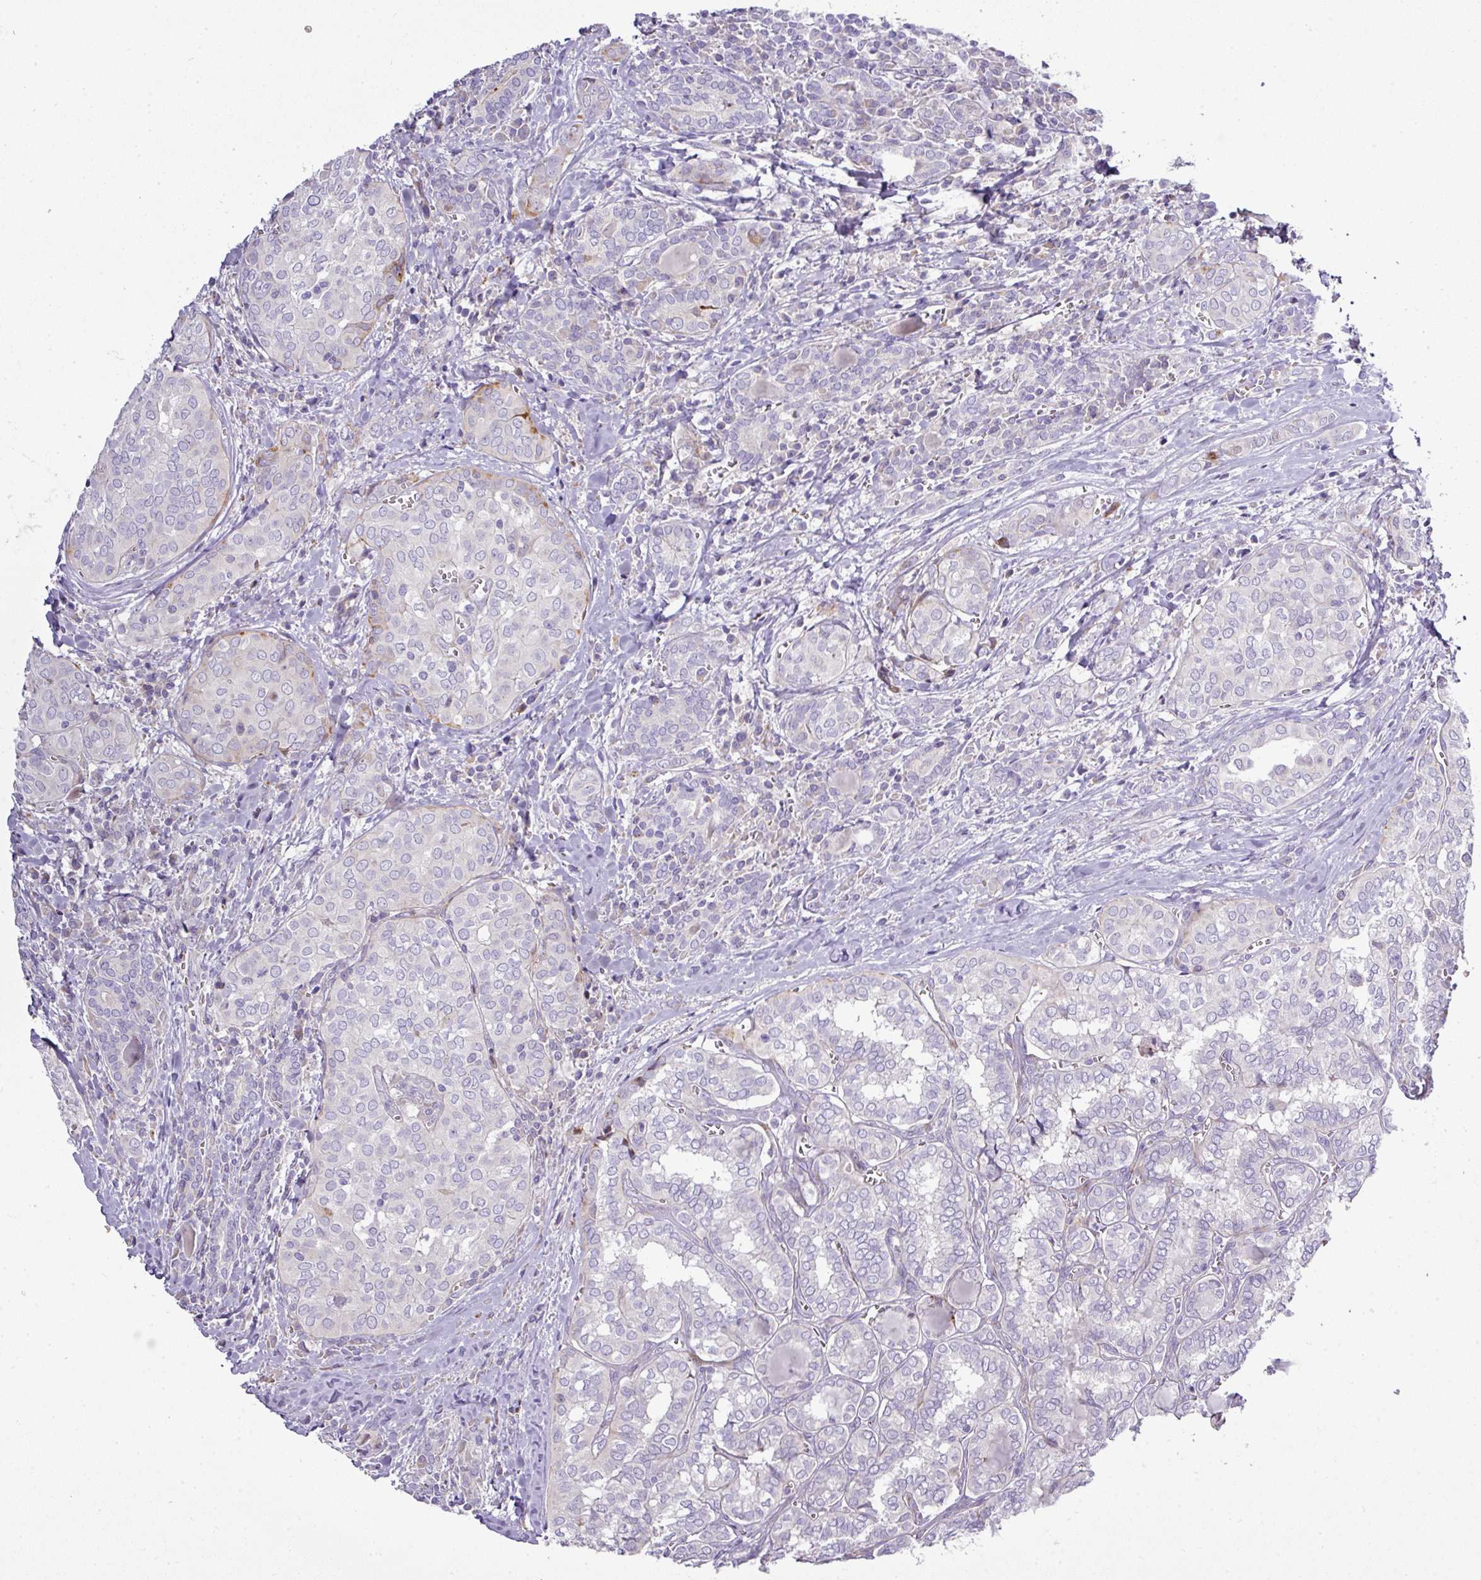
{"staining": {"intensity": "negative", "quantity": "none", "location": "none"}, "tissue": "thyroid cancer", "cell_type": "Tumor cells", "image_type": "cancer", "snomed": [{"axis": "morphology", "description": "Papillary adenocarcinoma, NOS"}, {"axis": "topography", "description": "Thyroid gland"}], "caption": "There is no significant expression in tumor cells of thyroid cancer. Brightfield microscopy of immunohistochemistry stained with DAB (3,3'-diaminobenzidine) (brown) and hematoxylin (blue), captured at high magnification.", "gene": "ATP6V1F", "patient": {"sex": "female", "age": 30}}